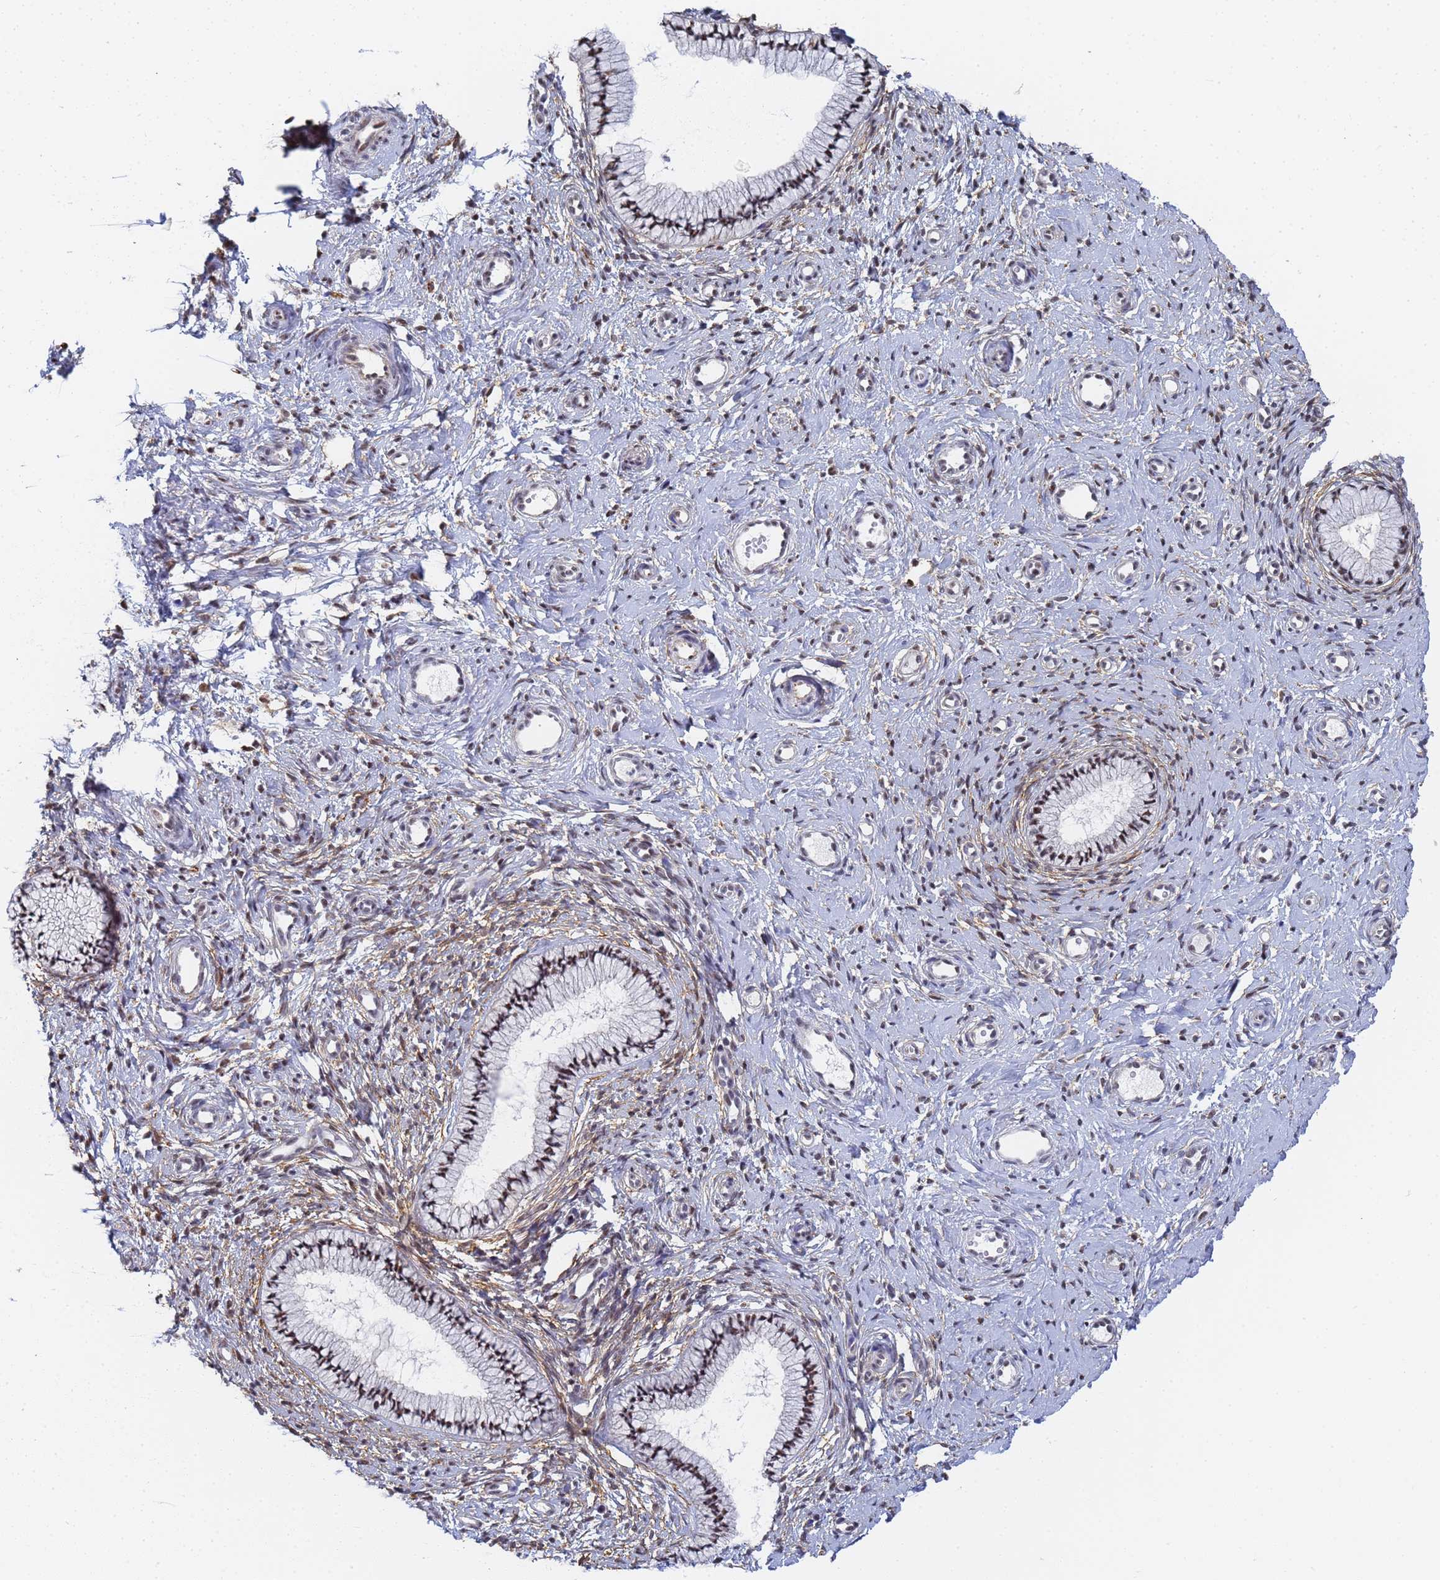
{"staining": {"intensity": "strong", "quantity": ">75%", "location": "nuclear"}, "tissue": "cervix", "cell_type": "Glandular cells", "image_type": "normal", "snomed": [{"axis": "morphology", "description": "Normal tissue, NOS"}, {"axis": "topography", "description": "Cervix"}], "caption": "Strong nuclear staining is identified in approximately >75% of glandular cells in benign cervix. (DAB = brown stain, brightfield microscopy at high magnification).", "gene": "PRRT4", "patient": {"sex": "female", "age": 57}}